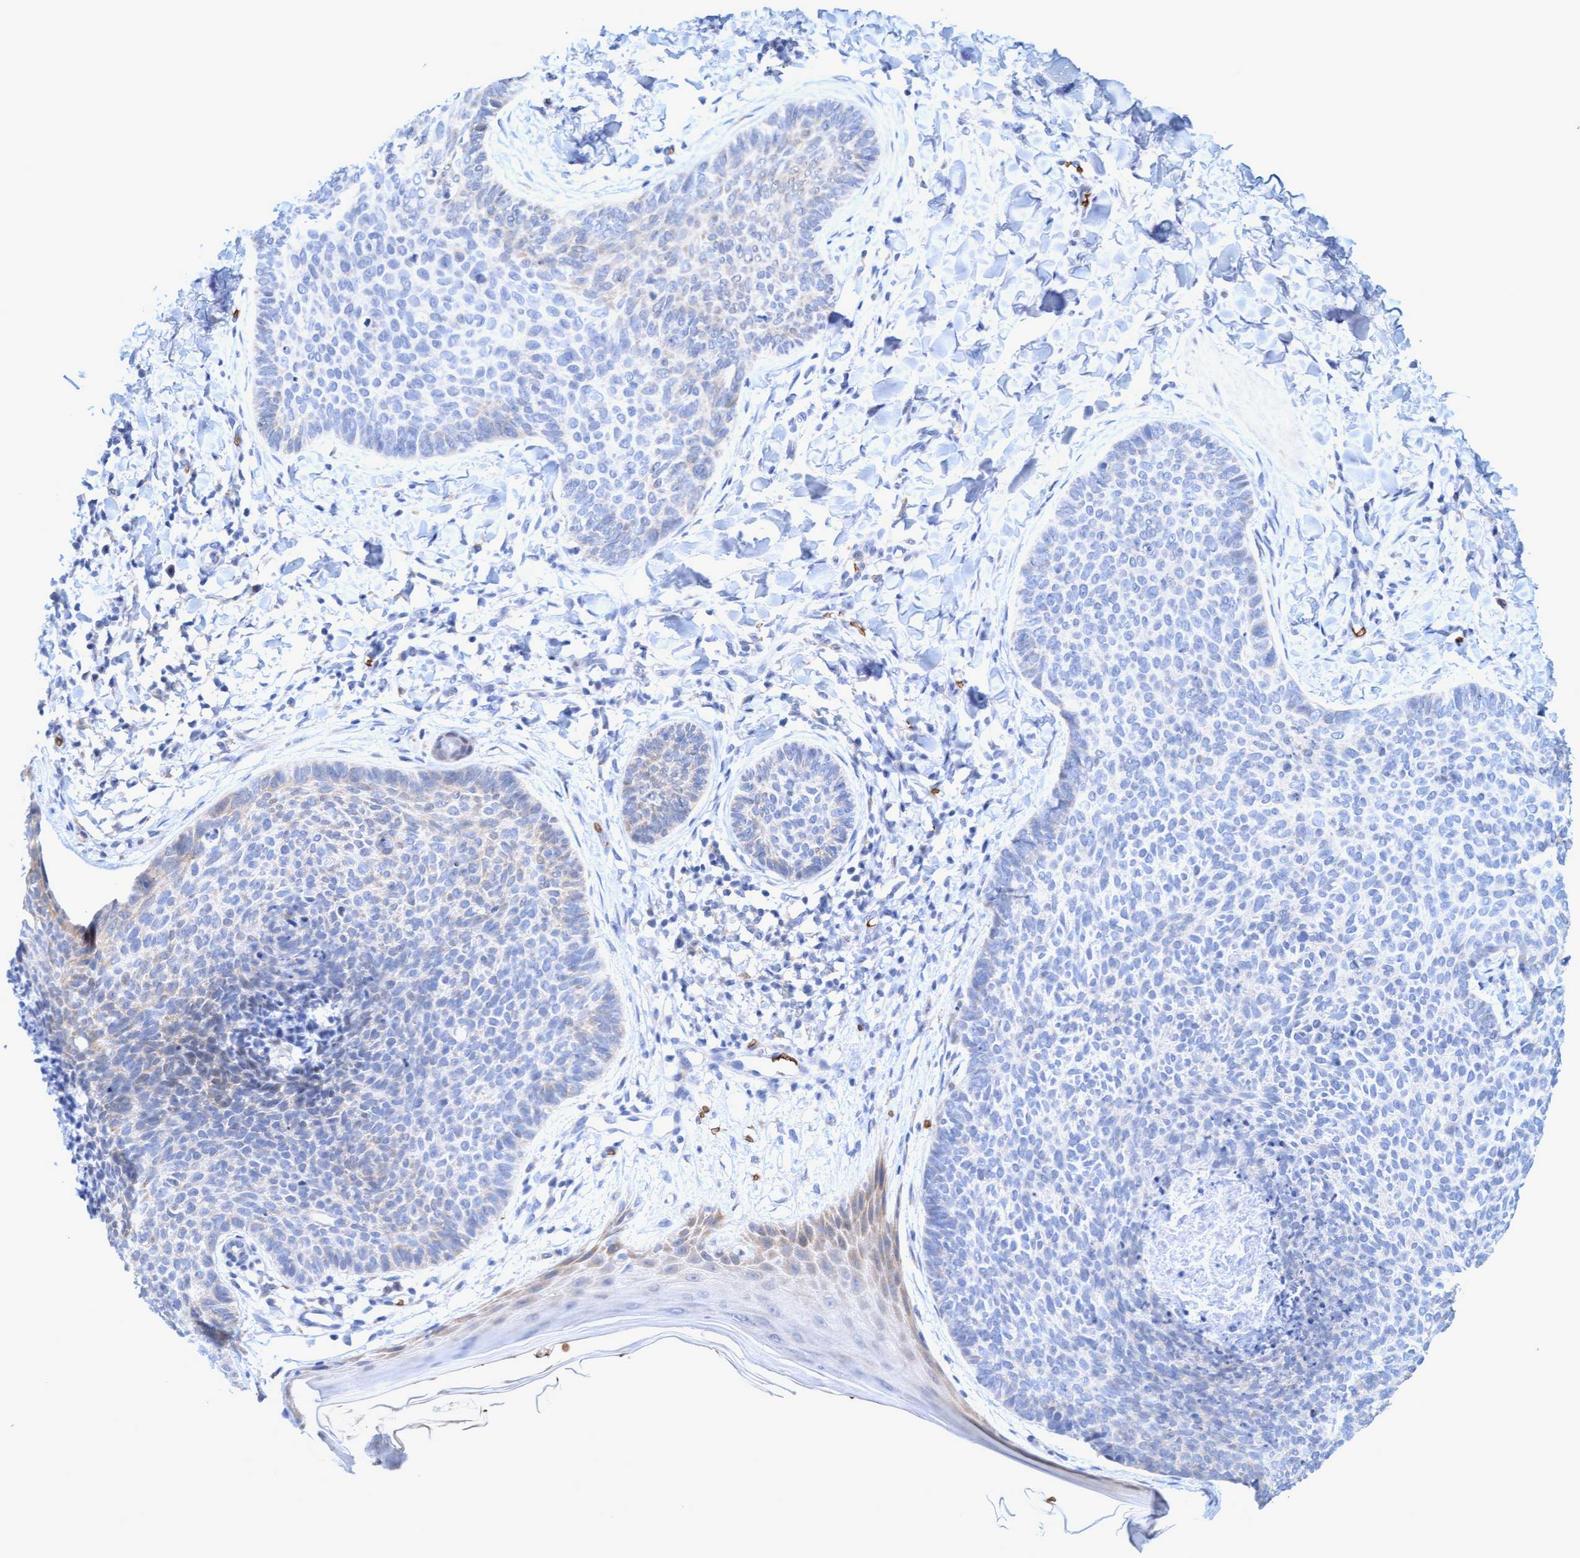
{"staining": {"intensity": "negative", "quantity": "none", "location": "none"}, "tissue": "skin cancer", "cell_type": "Tumor cells", "image_type": "cancer", "snomed": [{"axis": "morphology", "description": "Normal tissue, NOS"}, {"axis": "morphology", "description": "Basal cell carcinoma"}, {"axis": "topography", "description": "Skin"}], "caption": "Tumor cells show no significant positivity in basal cell carcinoma (skin).", "gene": "SPEM2", "patient": {"sex": "male", "age": 50}}